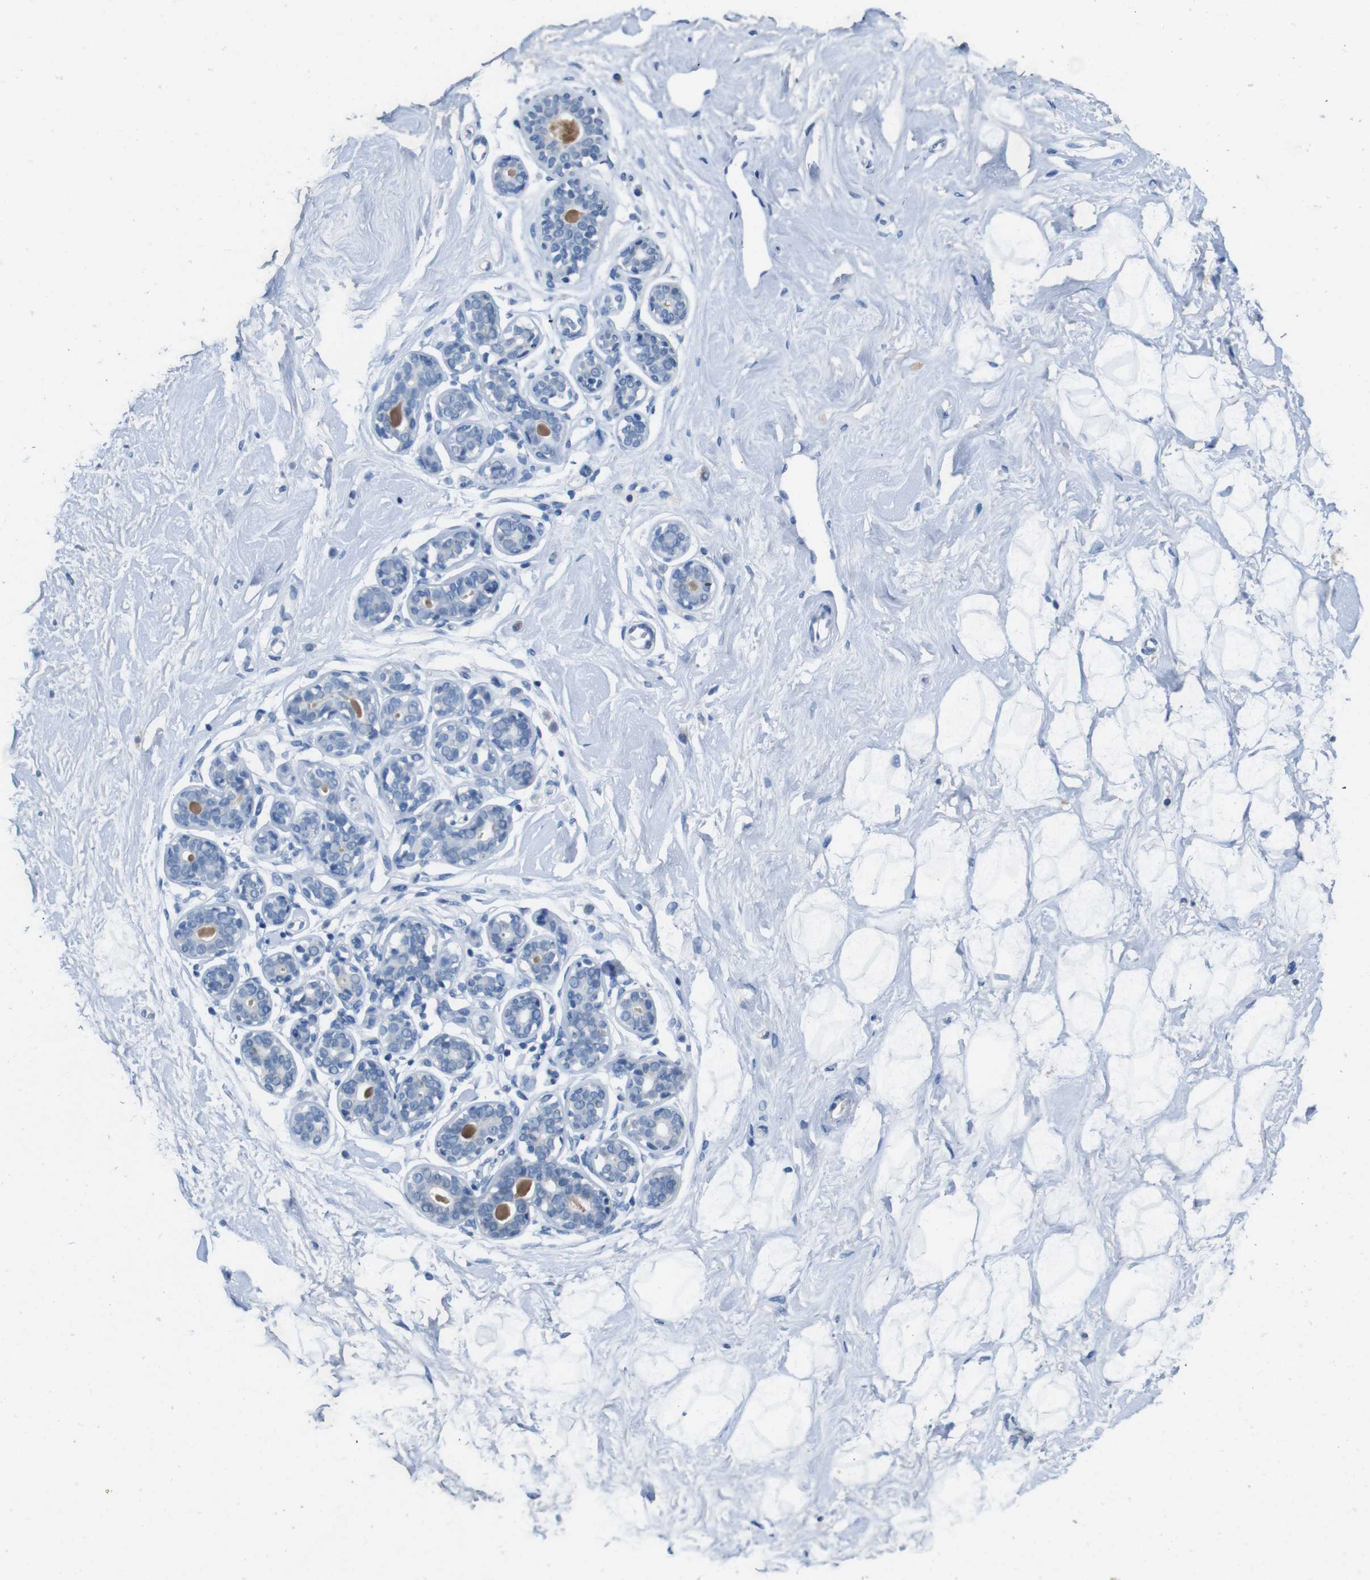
{"staining": {"intensity": "negative", "quantity": "none", "location": "none"}, "tissue": "breast", "cell_type": "Adipocytes", "image_type": "normal", "snomed": [{"axis": "morphology", "description": "Normal tissue, NOS"}, {"axis": "topography", "description": "Breast"}], "caption": "High power microscopy image of an immunohistochemistry photomicrograph of unremarkable breast, revealing no significant positivity in adipocytes.", "gene": "SLC2A8", "patient": {"sex": "female", "age": 23}}